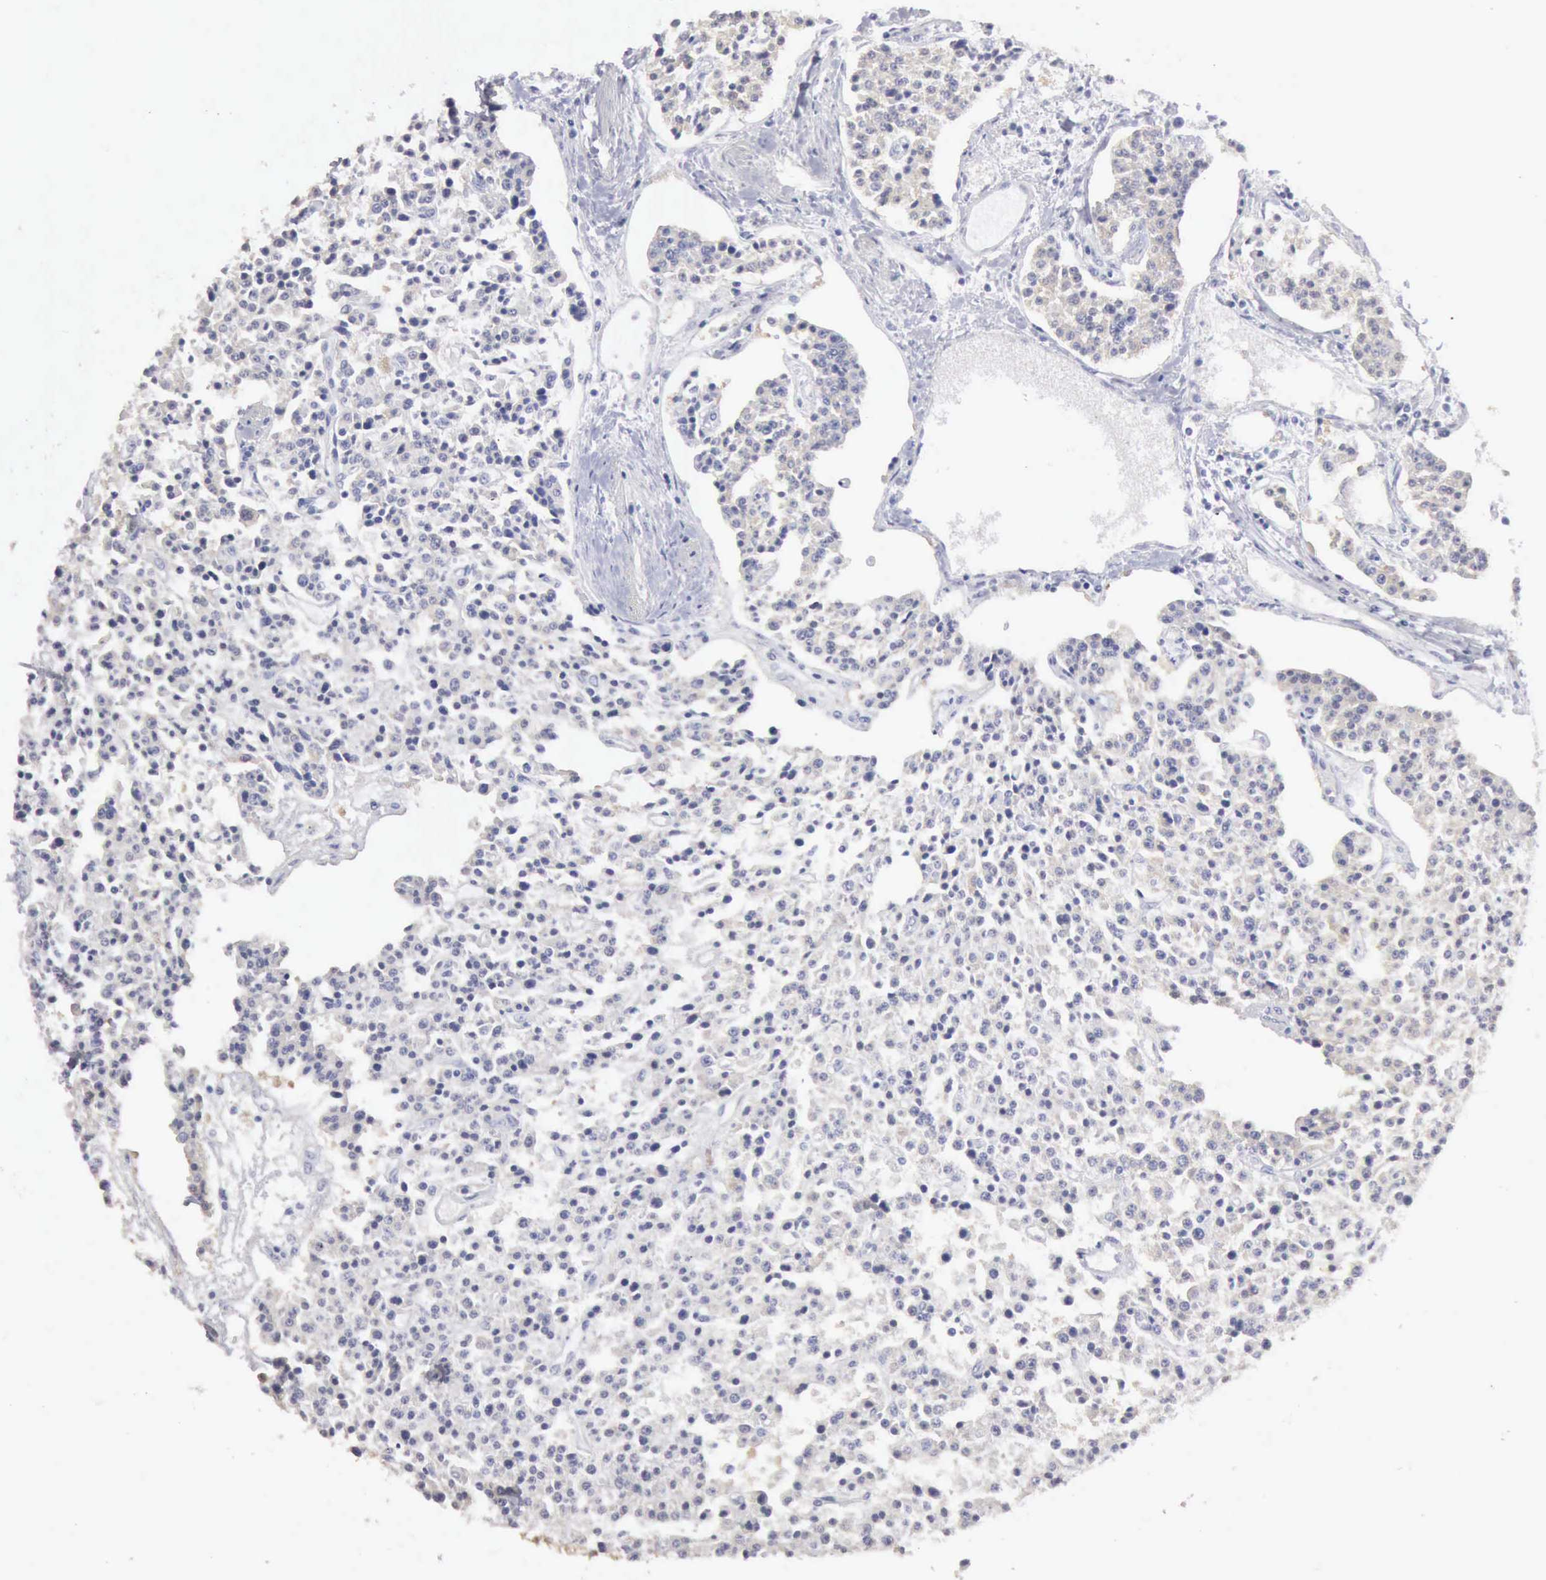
{"staining": {"intensity": "weak", "quantity": "<25%", "location": "cytoplasmic/membranous"}, "tissue": "carcinoid", "cell_type": "Tumor cells", "image_type": "cancer", "snomed": [{"axis": "morphology", "description": "Carcinoid, malignant, NOS"}, {"axis": "topography", "description": "Stomach"}], "caption": "The immunohistochemistry (IHC) micrograph has no significant staining in tumor cells of carcinoid (malignant) tissue. (DAB (3,3'-diaminobenzidine) immunohistochemistry (IHC) visualized using brightfield microscopy, high magnification).", "gene": "TXLNG", "patient": {"sex": "female", "age": 76}}